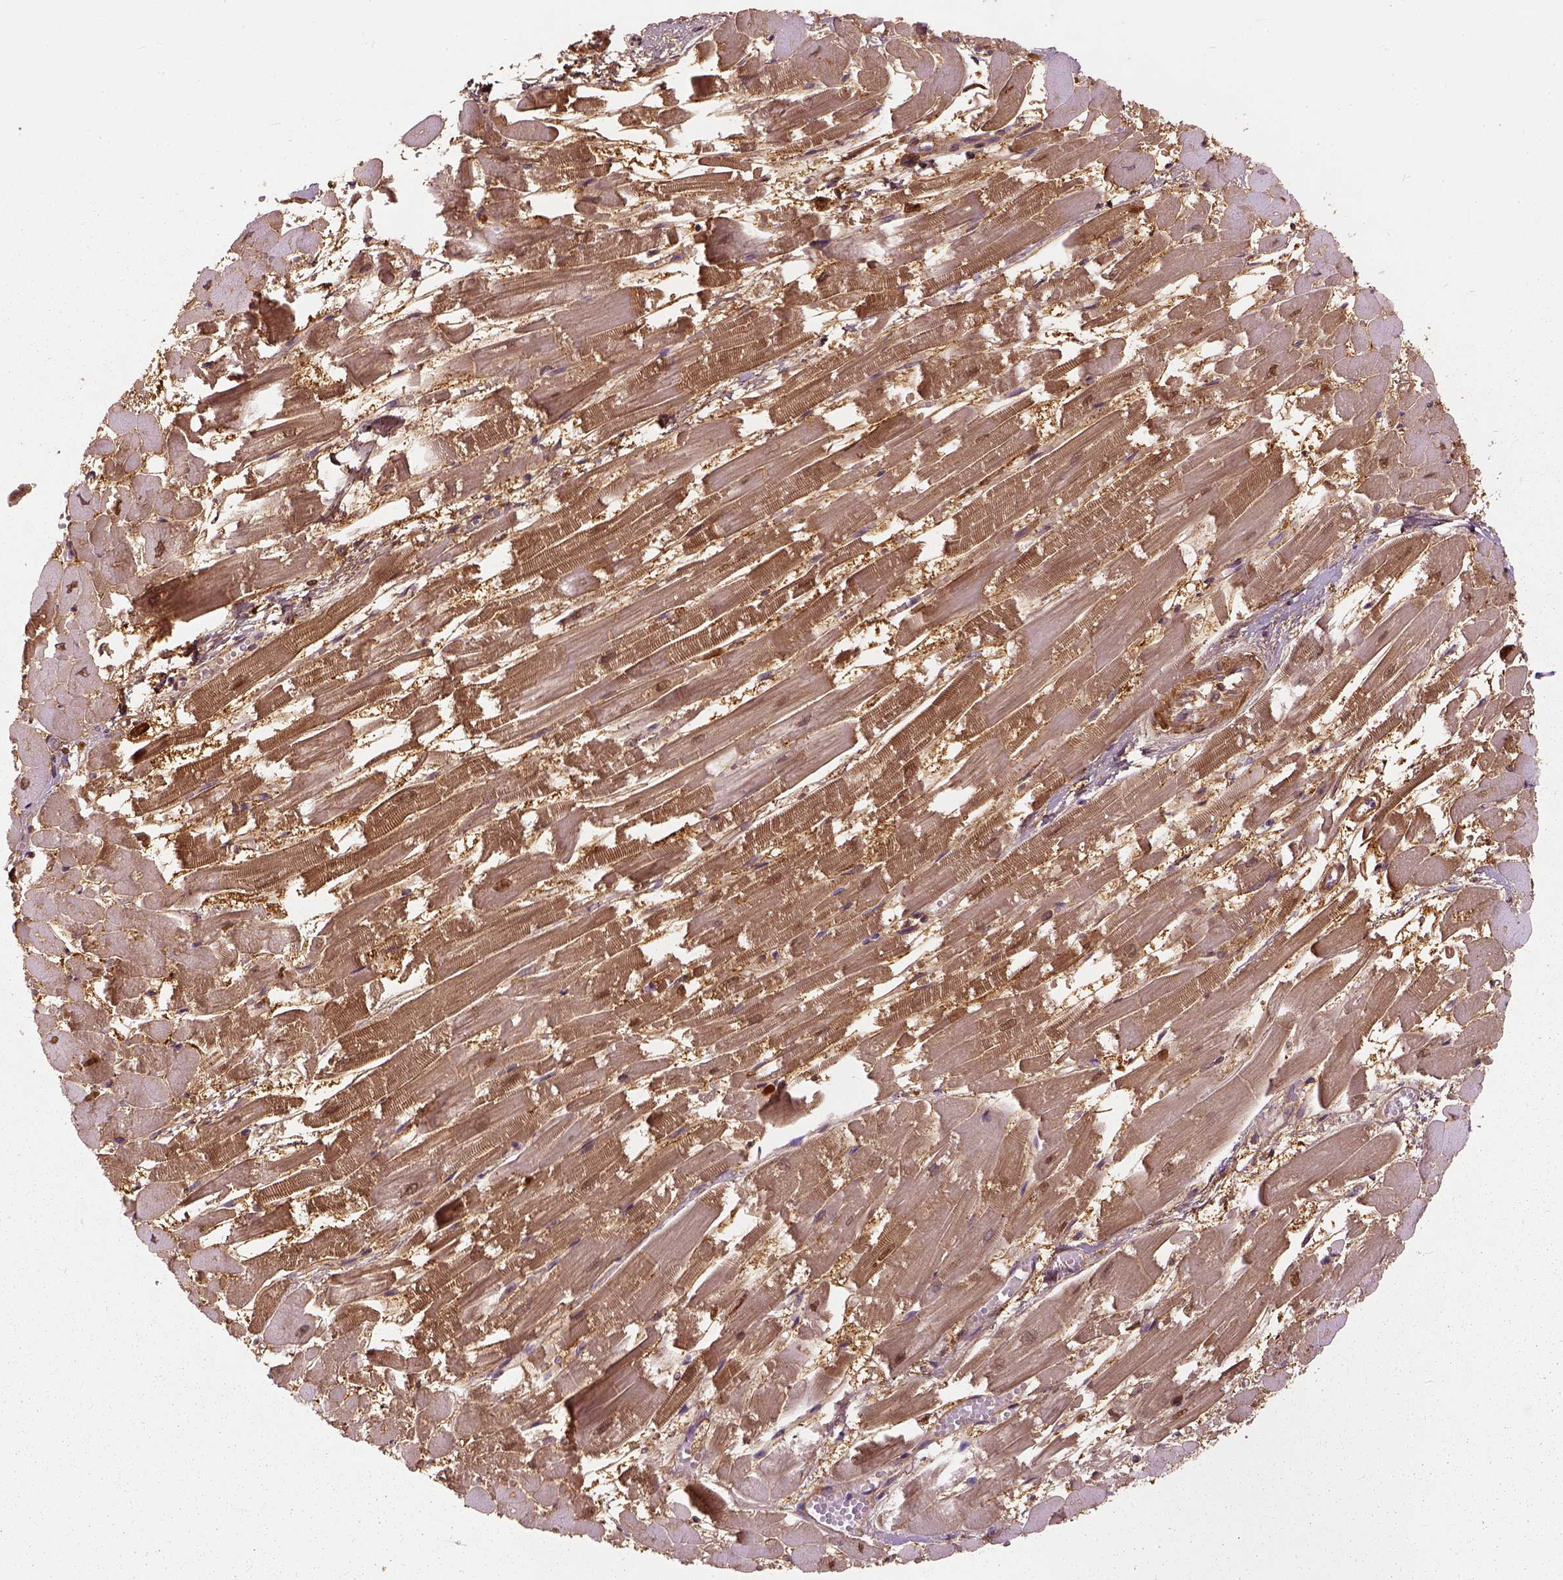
{"staining": {"intensity": "moderate", "quantity": ">75%", "location": "cytoplasmic/membranous,nuclear"}, "tissue": "heart muscle", "cell_type": "Cardiomyocytes", "image_type": "normal", "snomed": [{"axis": "morphology", "description": "Normal tissue, NOS"}, {"axis": "topography", "description": "Heart"}], "caption": "Heart muscle was stained to show a protein in brown. There is medium levels of moderate cytoplasmic/membranous,nuclear staining in approximately >75% of cardiomyocytes. (DAB (3,3'-diaminobenzidine) IHC with brightfield microscopy, high magnification).", "gene": "GPI", "patient": {"sex": "female", "age": 52}}